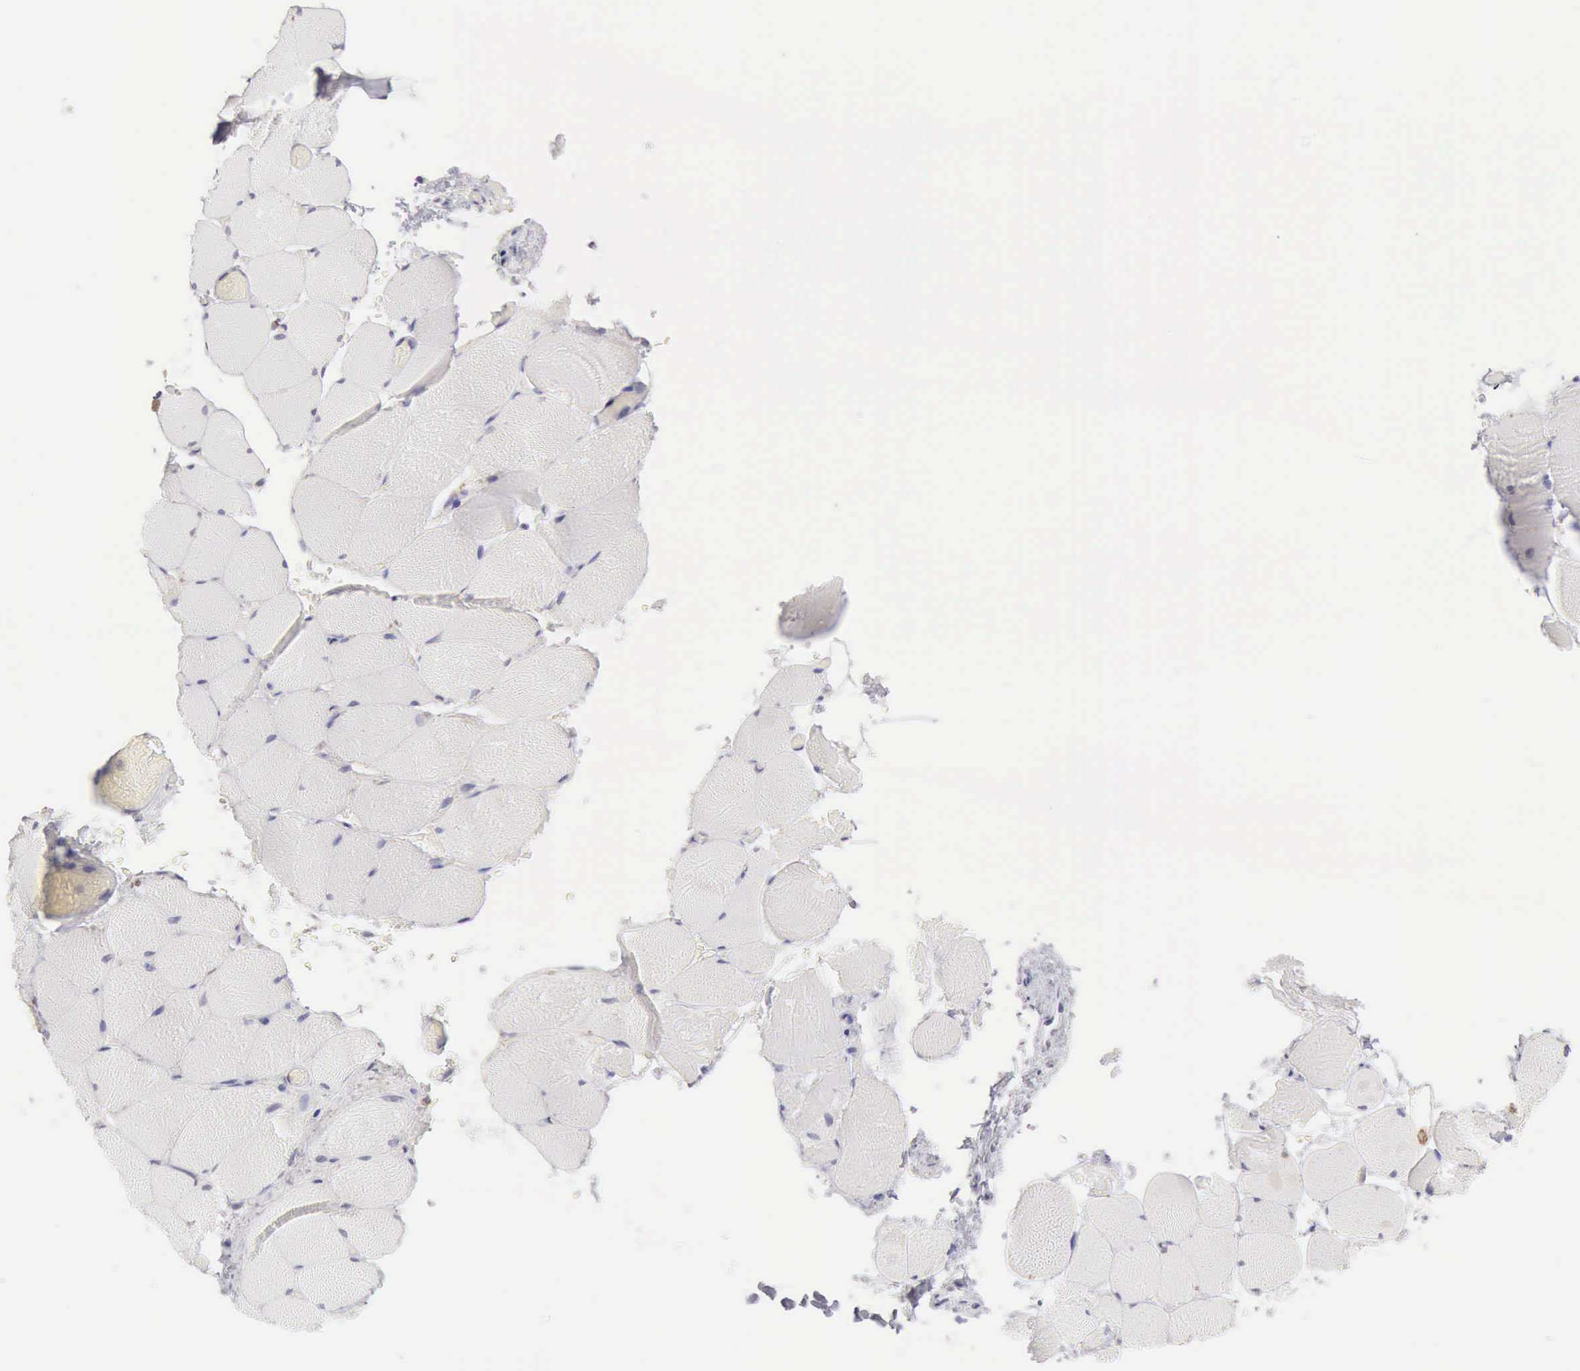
{"staining": {"intensity": "negative", "quantity": "none", "location": "none"}, "tissue": "skeletal muscle", "cell_type": "Myocytes", "image_type": "normal", "snomed": [{"axis": "morphology", "description": "Normal tissue, NOS"}, {"axis": "topography", "description": "Skeletal muscle"}, {"axis": "topography", "description": "Soft tissue"}], "caption": "DAB (3,3'-diaminobenzidine) immunohistochemical staining of unremarkable human skeletal muscle displays no significant staining in myocytes. (DAB (3,3'-diaminobenzidine) immunohistochemistry with hematoxylin counter stain).", "gene": "RNASE1", "patient": {"sex": "female", "age": 58}}